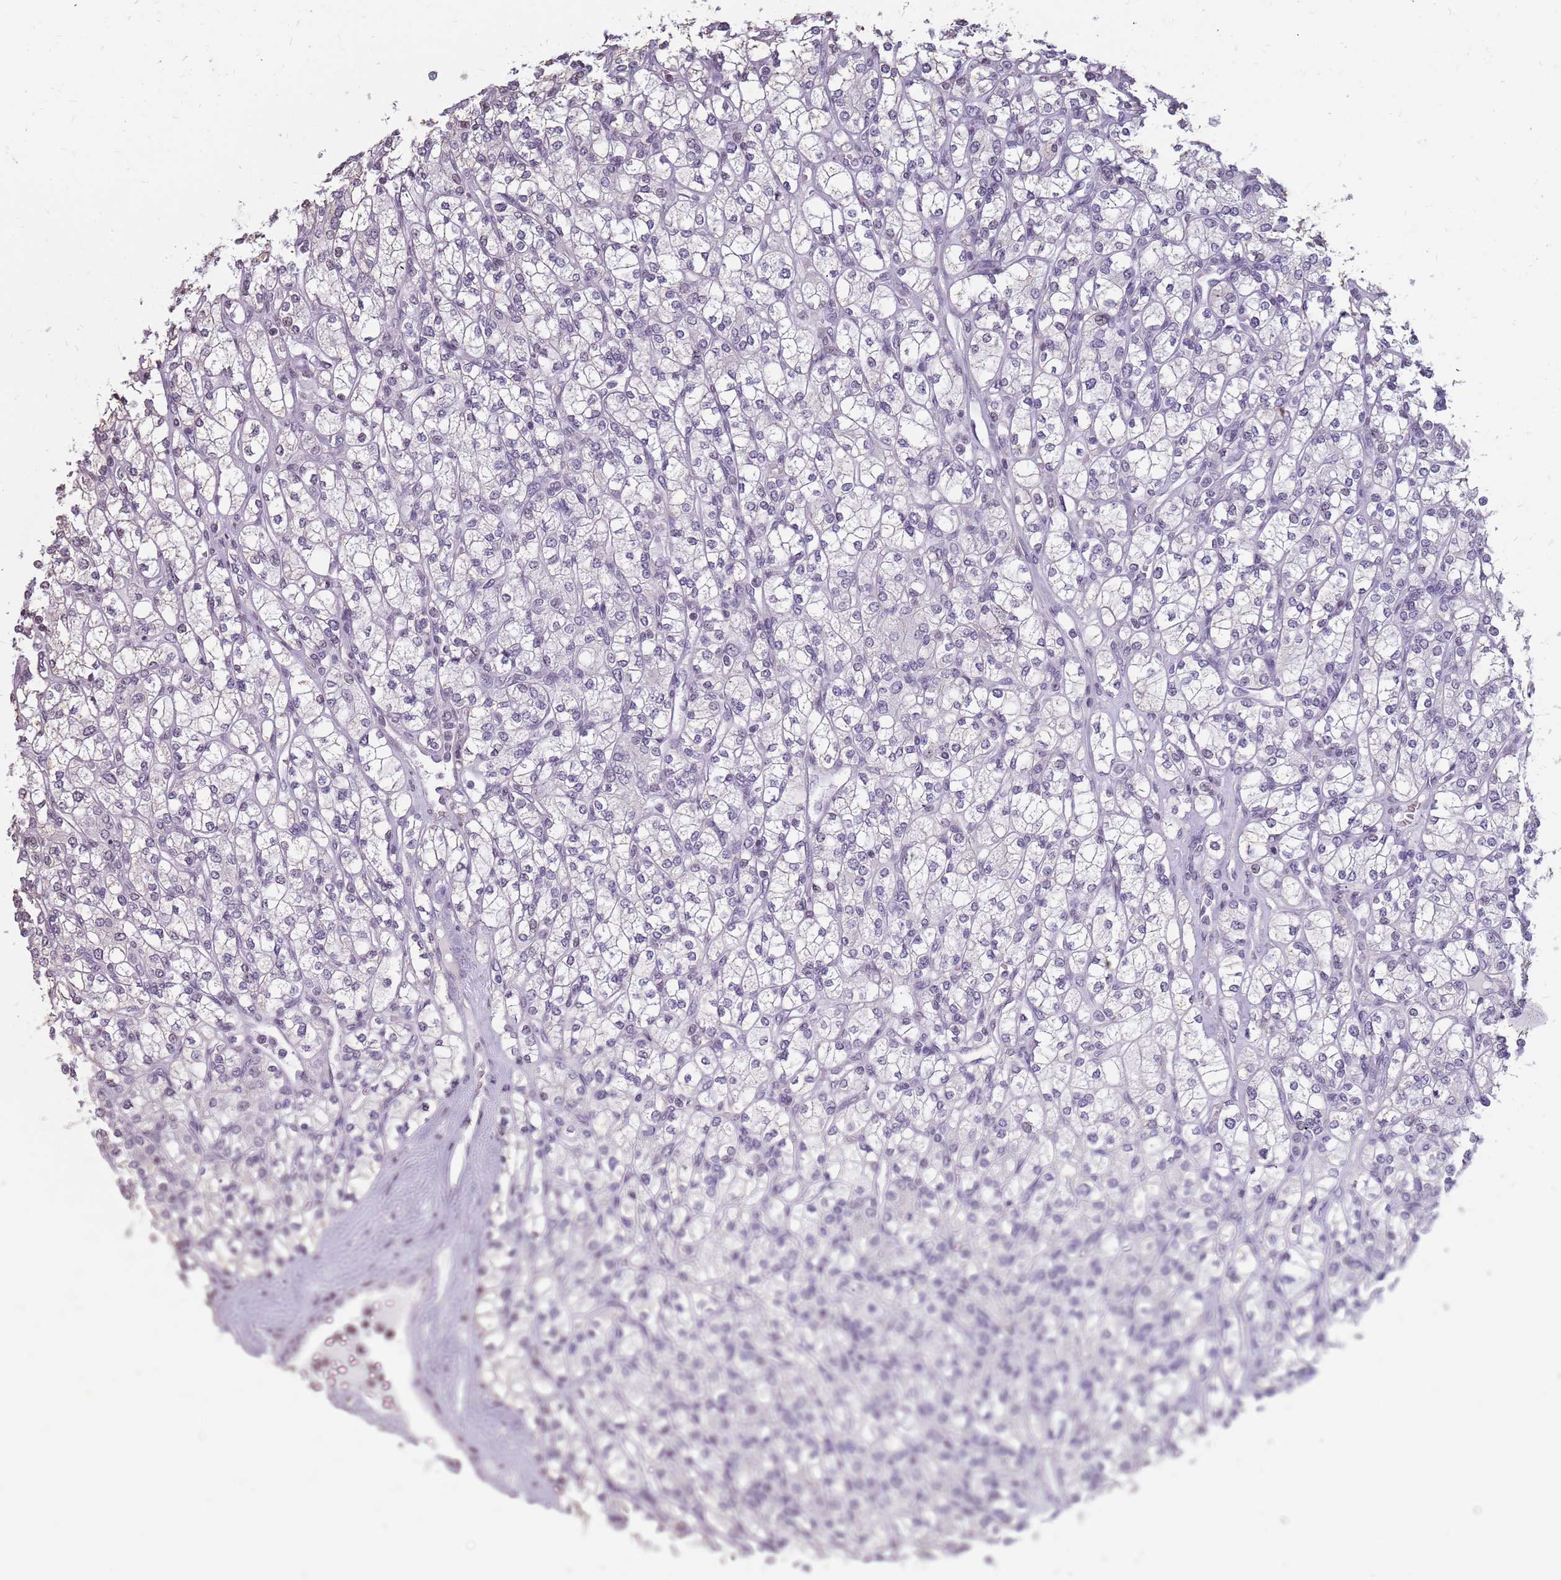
{"staining": {"intensity": "negative", "quantity": "none", "location": "none"}, "tissue": "renal cancer", "cell_type": "Tumor cells", "image_type": "cancer", "snomed": [{"axis": "morphology", "description": "Adenocarcinoma, NOS"}, {"axis": "topography", "description": "Kidney"}], "caption": "Renal cancer (adenocarcinoma) was stained to show a protein in brown. There is no significant staining in tumor cells.", "gene": "NEK6", "patient": {"sex": "male", "age": 77}}